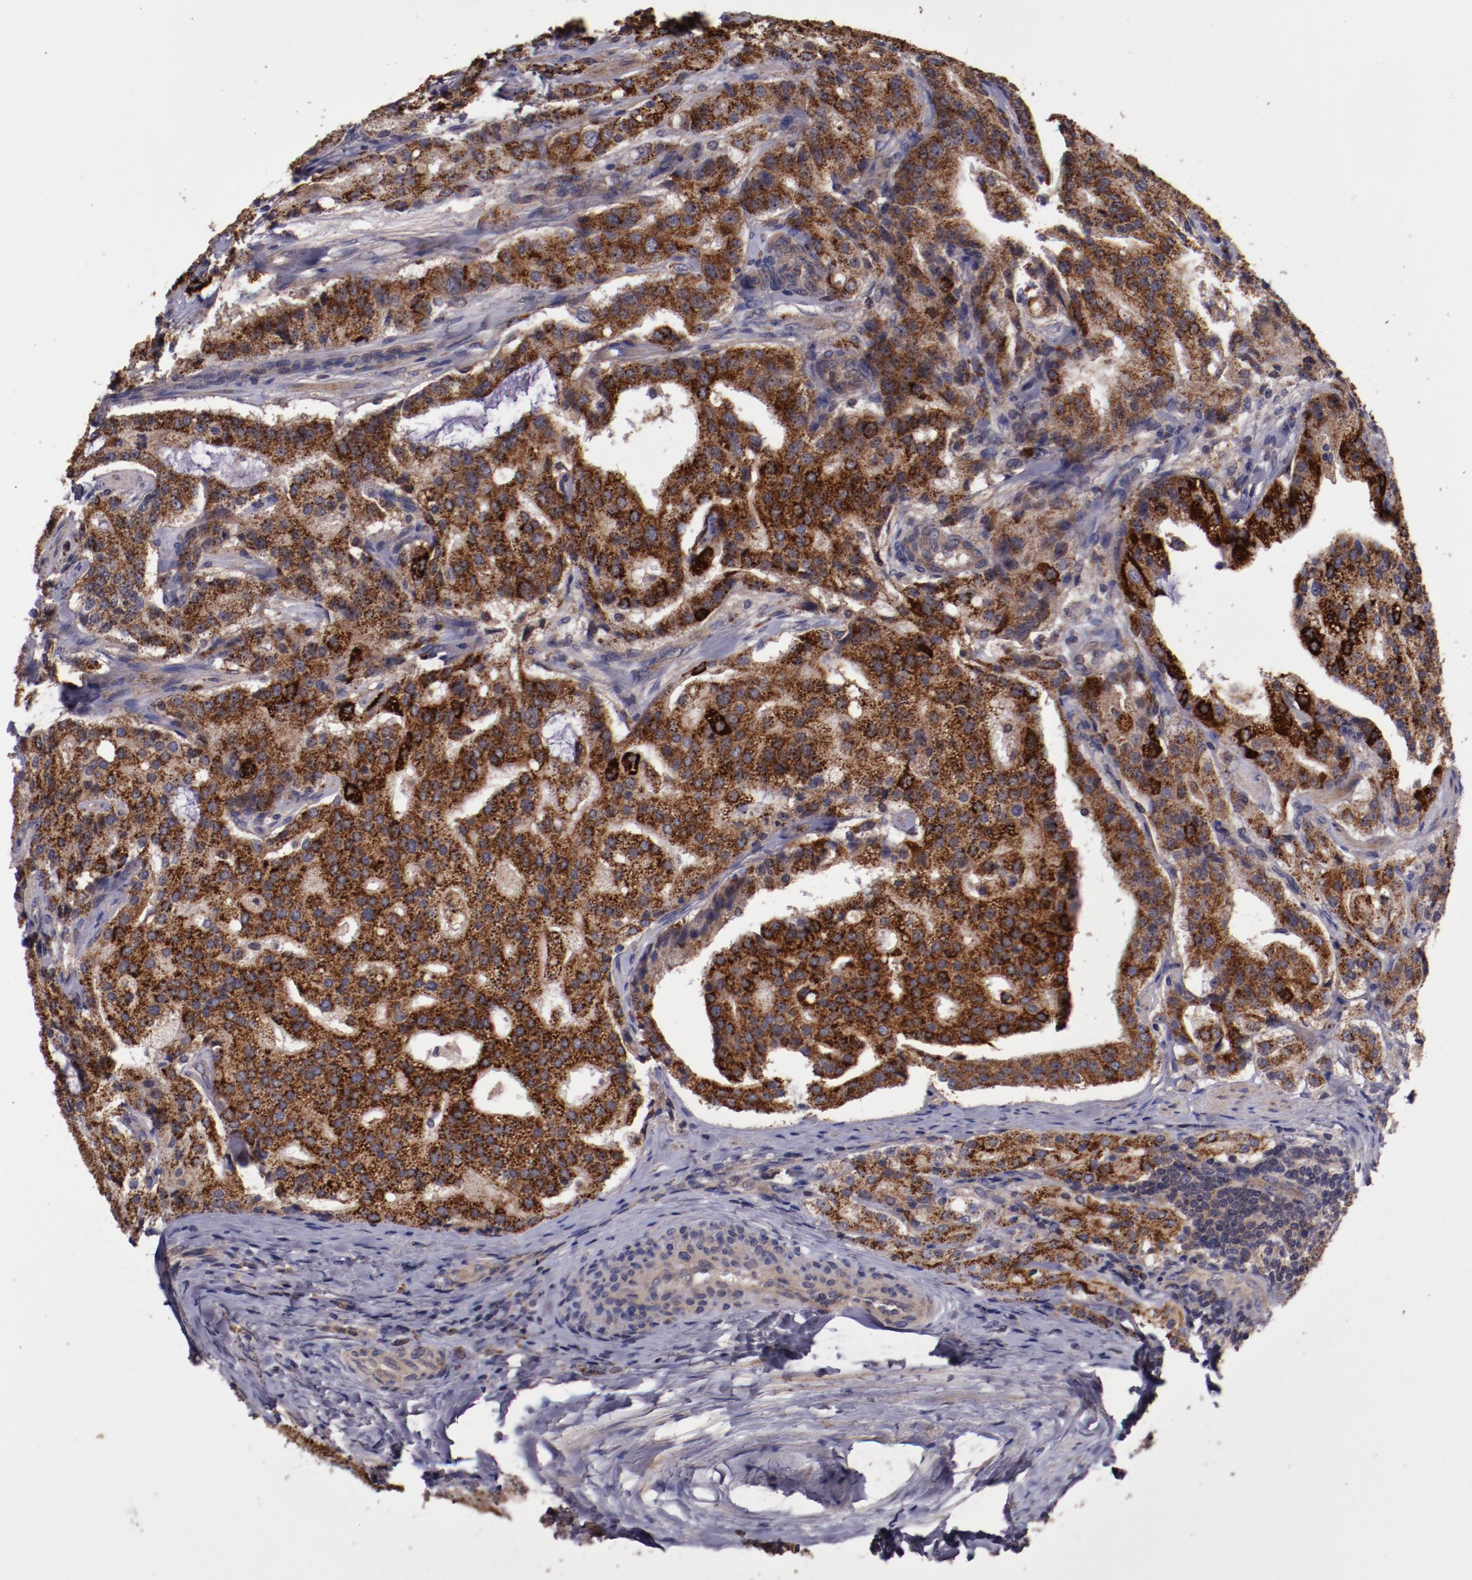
{"staining": {"intensity": "strong", "quantity": "<25%", "location": "cytoplasmic/membranous"}, "tissue": "prostate cancer", "cell_type": "Tumor cells", "image_type": "cancer", "snomed": [{"axis": "morphology", "description": "Adenocarcinoma, Medium grade"}, {"axis": "topography", "description": "Prostate"}], "caption": "Immunohistochemistry (IHC) histopathology image of prostate cancer stained for a protein (brown), which shows medium levels of strong cytoplasmic/membranous staining in approximately <25% of tumor cells.", "gene": "FTSJ1", "patient": {"sex": "male", "age": 72}}